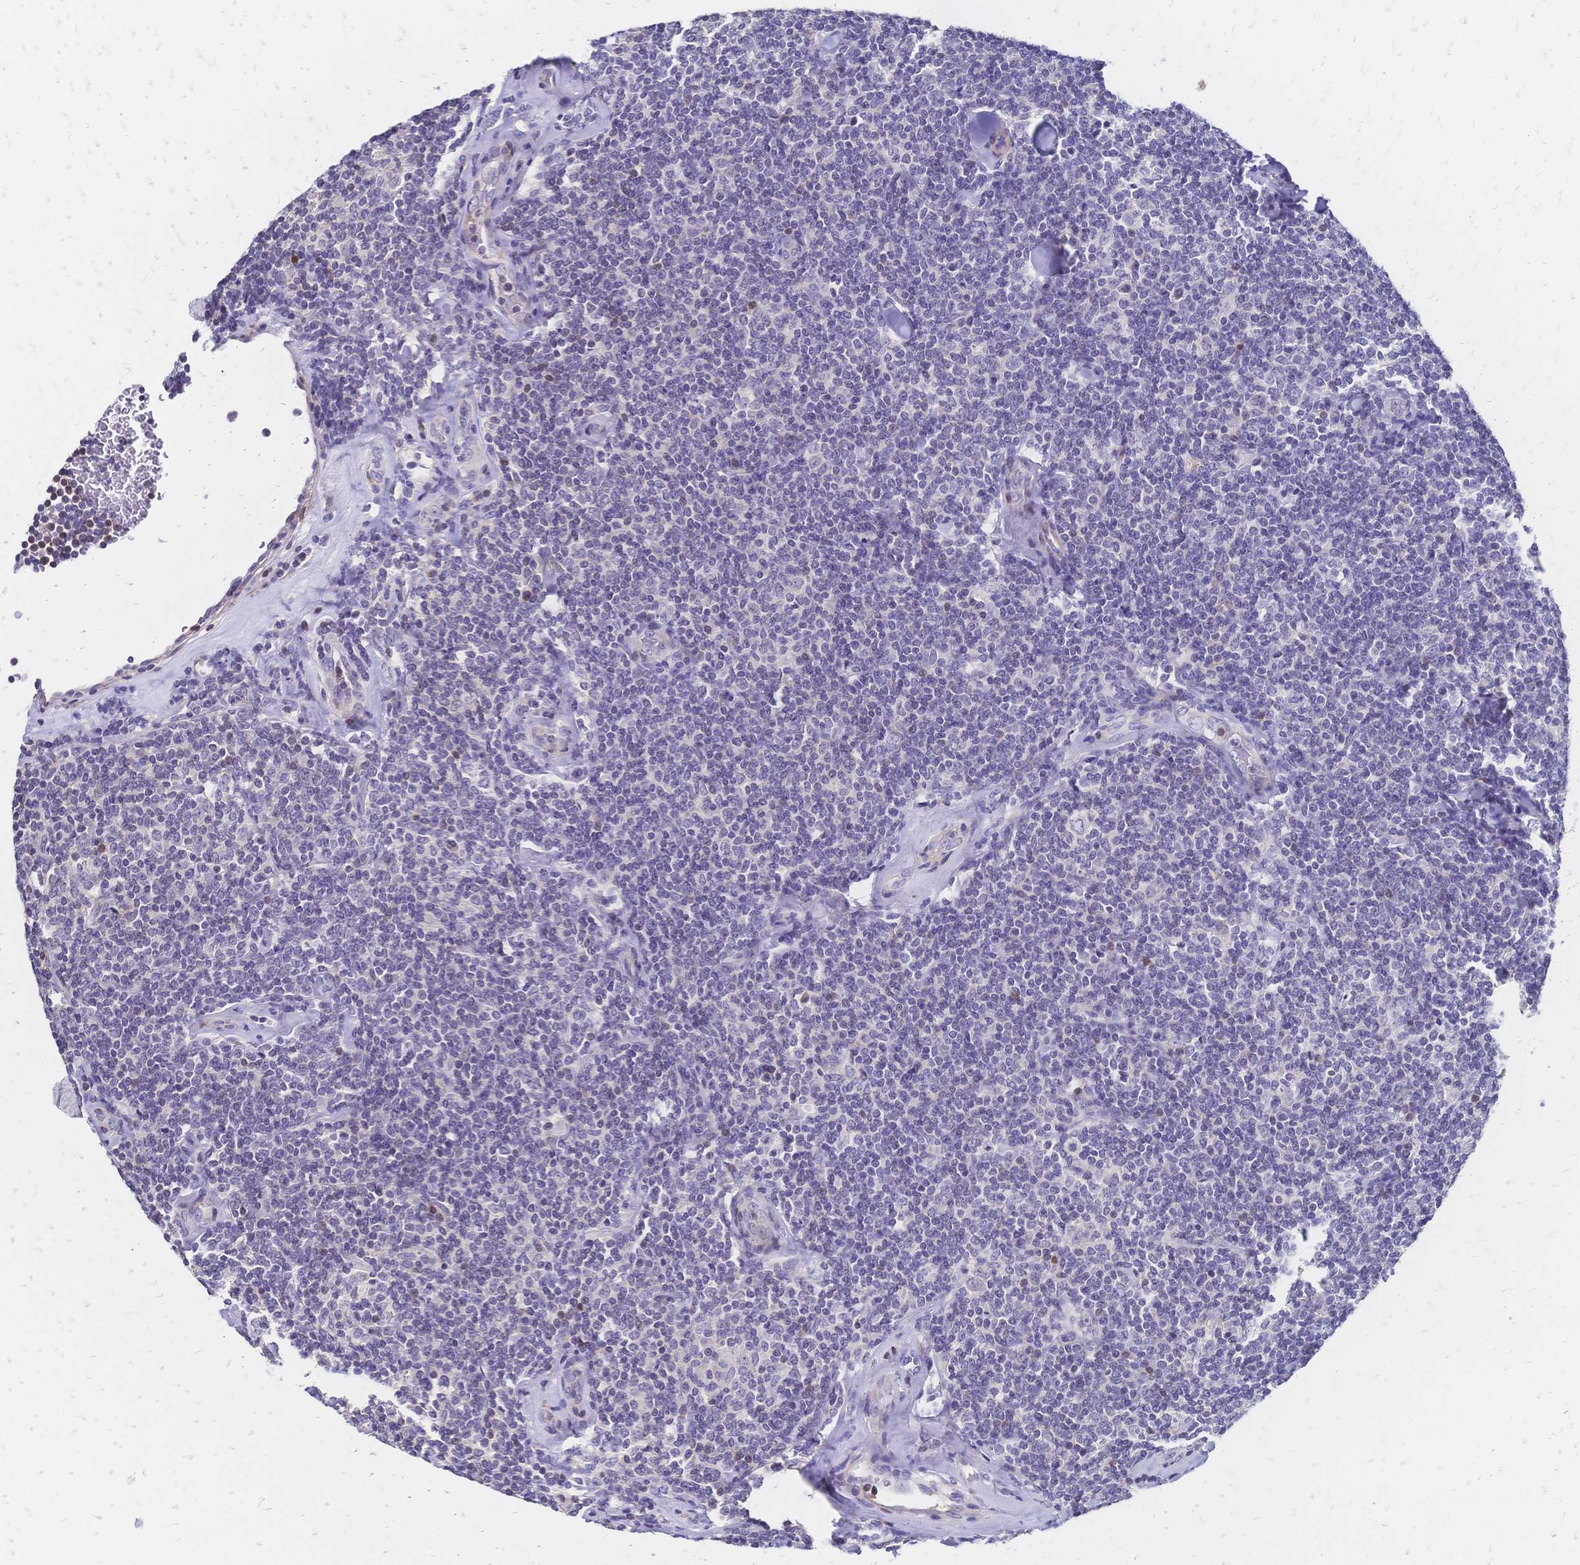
{"staining": {"intensity": "negative", "quantity": "none", "location": "none"}, "tissue": "lymphoma", "cell_type": "Tumor cells", "image_type": "cancer", "snomed": [{"axis": "morphology", "description": "Malignant lymphoma, non-Hodgkin's type, Low grade"}, {"axis": "topography", "description": "Lymph node"}], "caption": "IHC micrograph of human lymphoma stained for a protein (brown), which reveals no positivity in tumor cells. (DAB (3,3'-diaminobenzidine) immunohistochemistry (IHC) visualized using brightfield microscopy, high magnification).", "gene": "DTNB", "patient": {"sex": "female", "age": 56}}